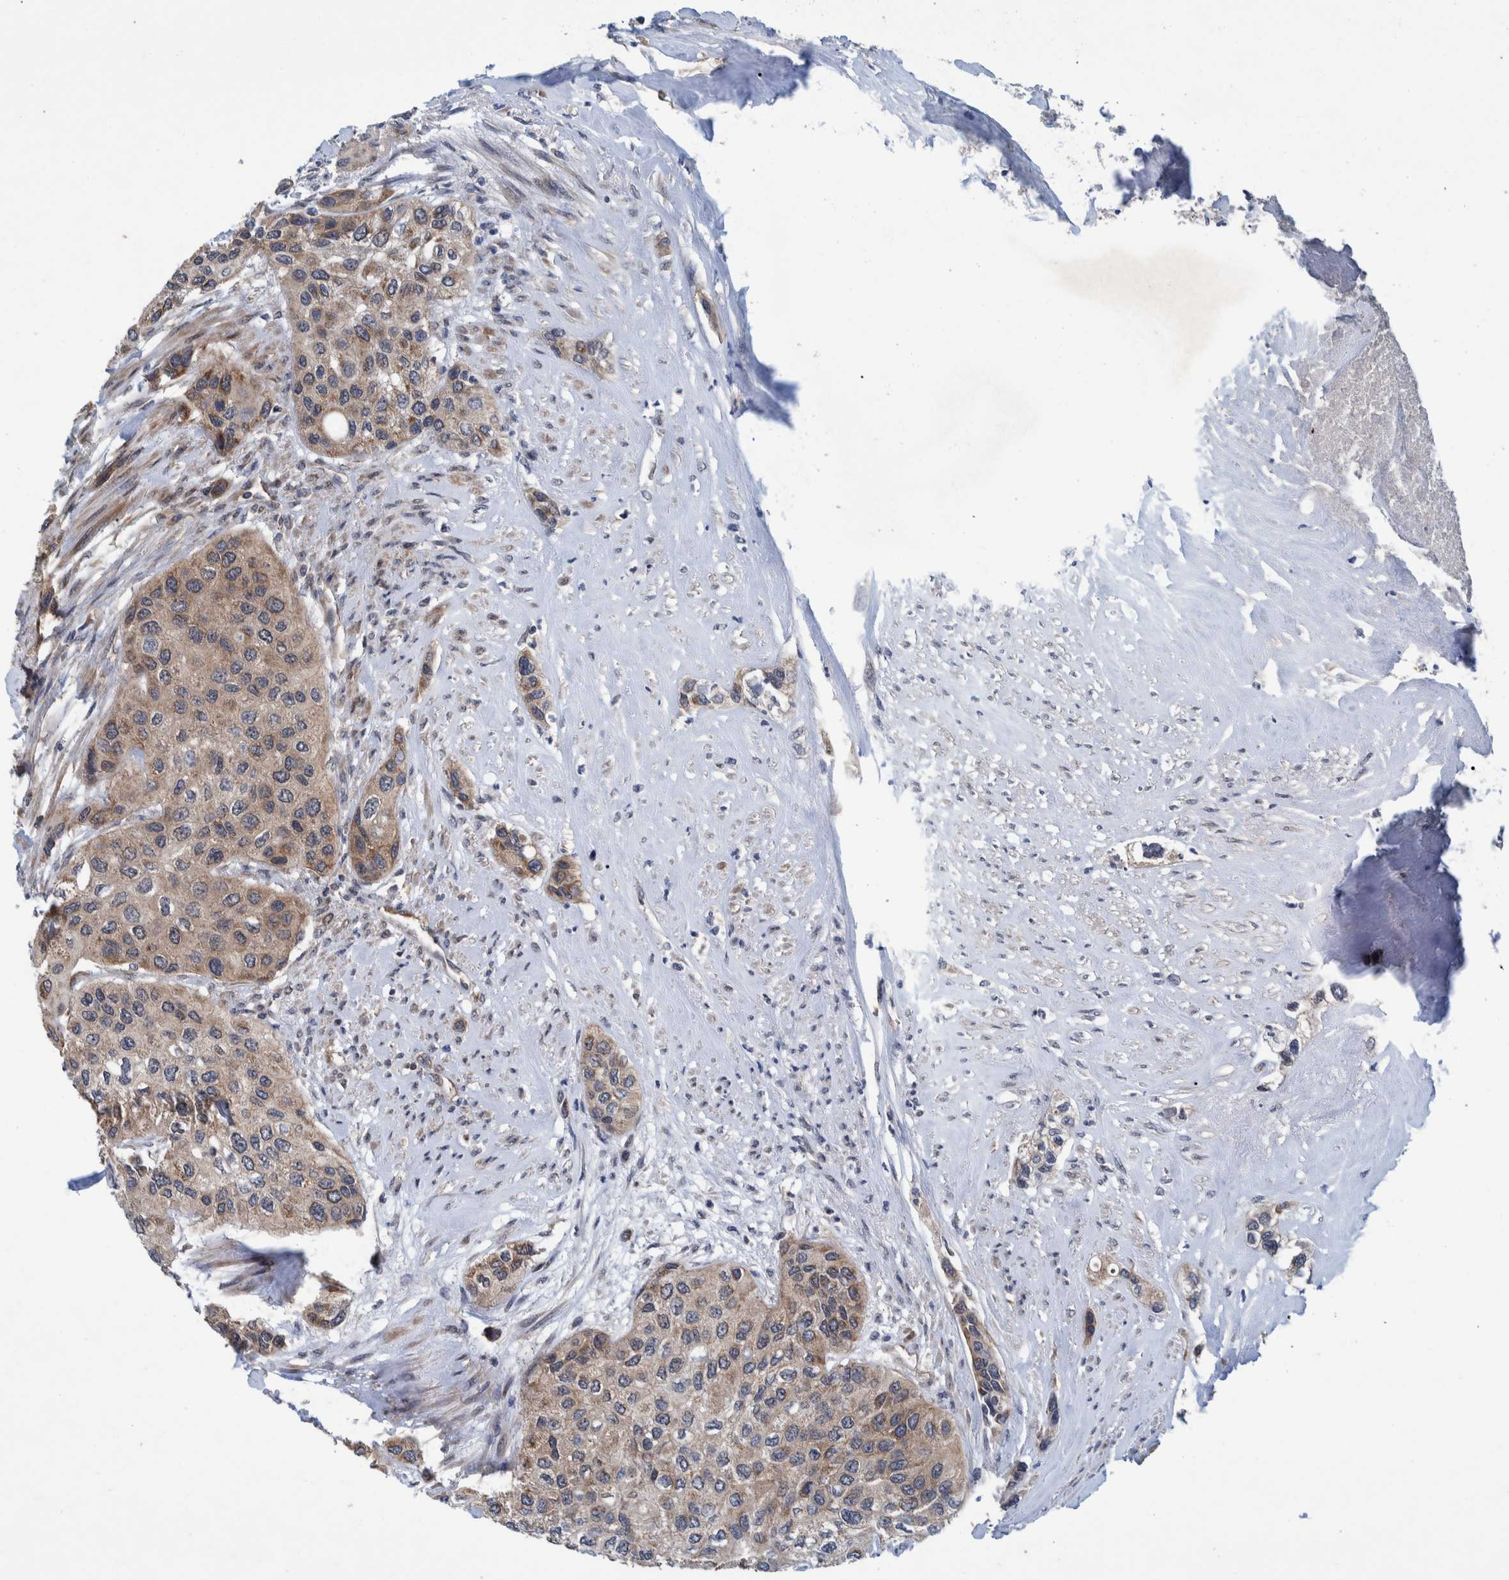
{"staining": {"intensity": "weak", "quantity": ">75%", "location": "cytoplasmic/membranous"}, "tissue": "urothelial cancer", "cell_type": "Tumor cells", "image_type": "cancer", "snomed": [{"axis": "morphology", "description": "Urothelial carcinoma, High grade"}, {"axis": "topography", "description": "Urinary bladder"}], "caption": "Immunohistochemical staining of urothelial cancer shows low levels of weak cytoplasmic/membranous protein staining in approximately >75% of tumor cells.", "gene": "MRPS7", "patient": {"sex": "female", "age": 56}}